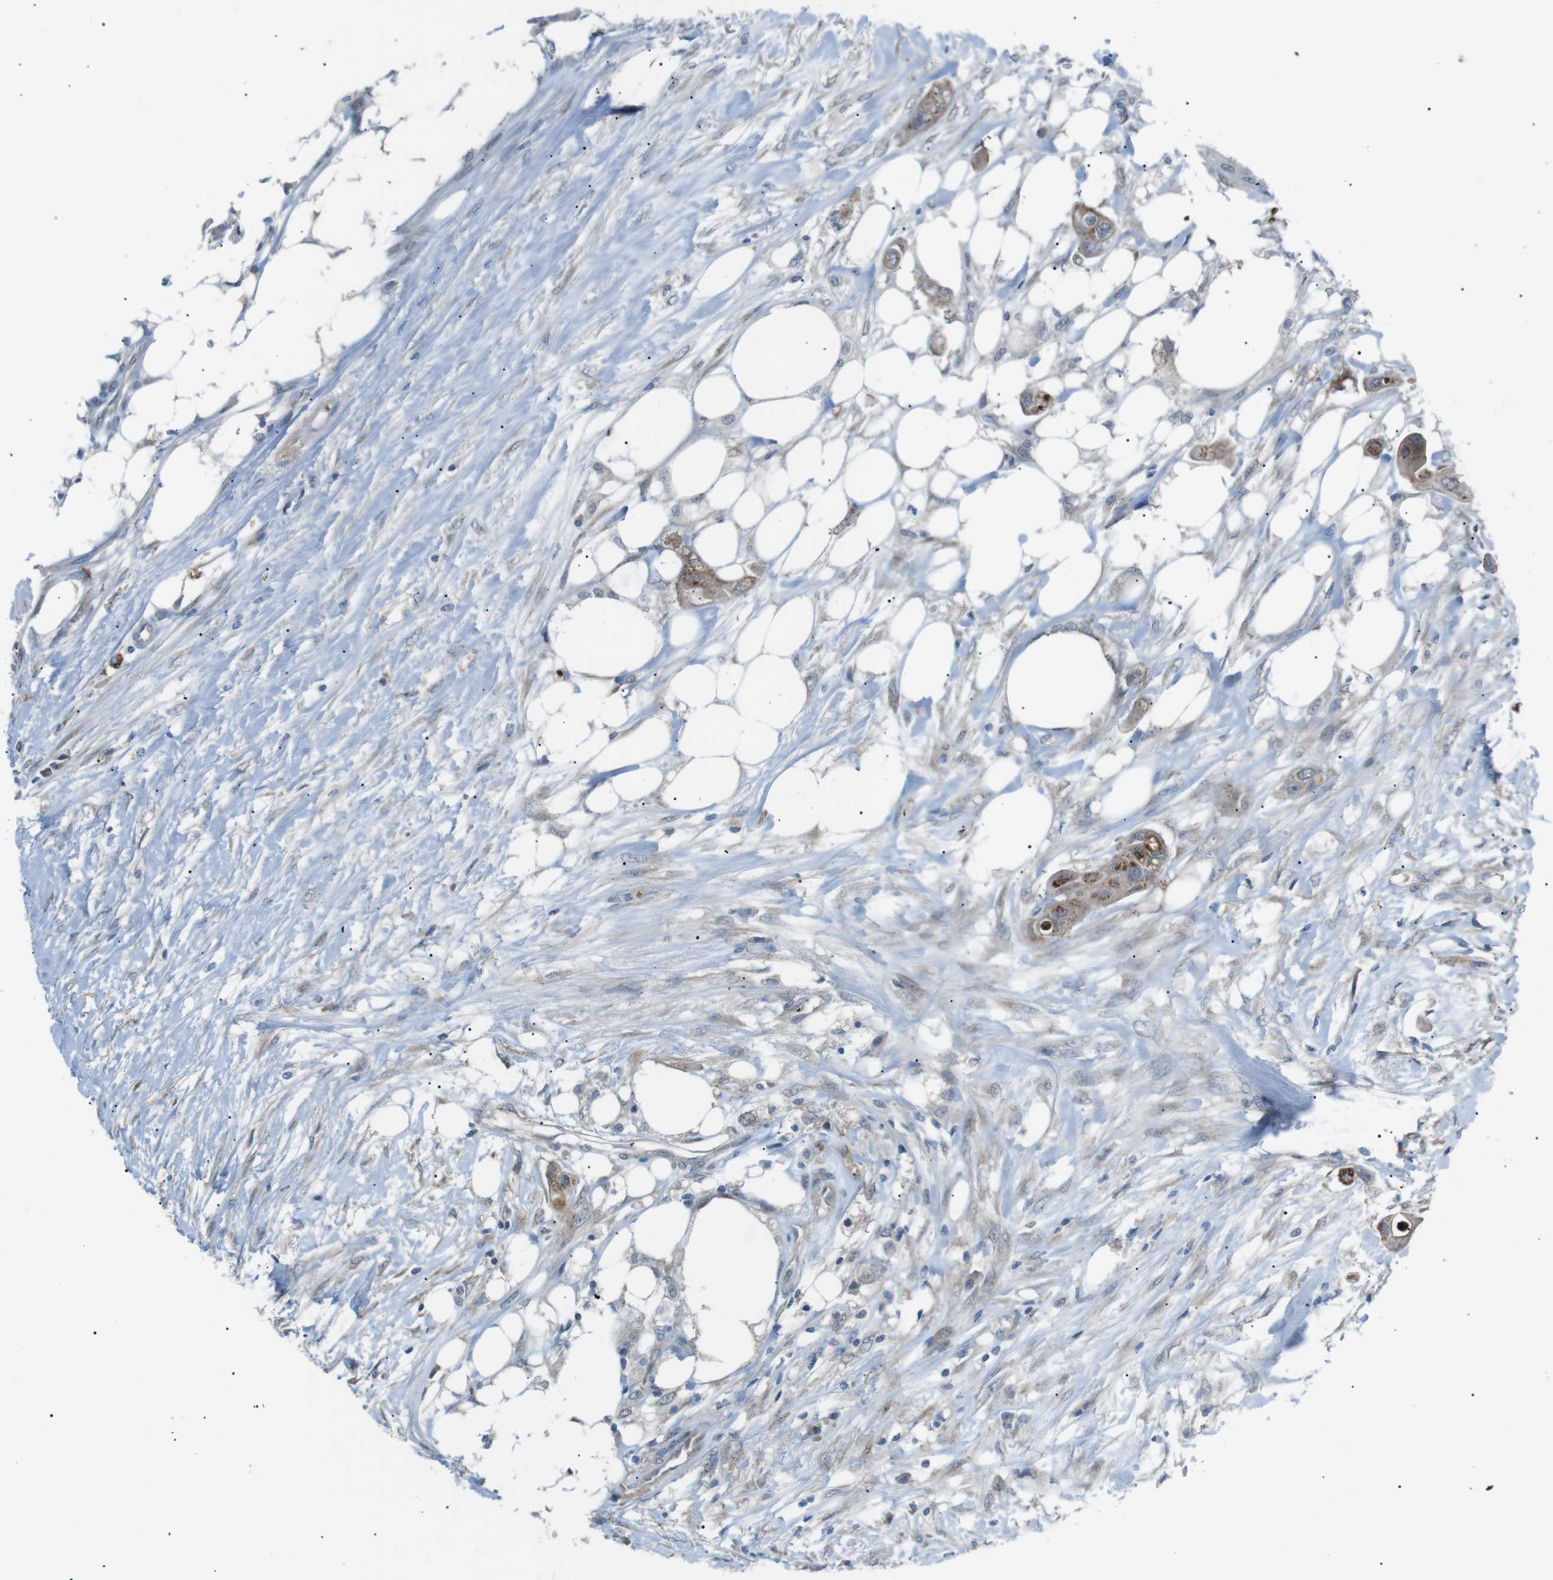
{"staining": {"intensity": "moderate", "quantity": "25%-75%", "location": "cytoplasmic/membranous"}, "tissue": "colorectal cancer", "cell_type": "Tumor cells", "image_type": "cancer", "snomed": [{"axis": "morphology", "description": "Adenocarcinoma, NOS"}, {"axis": "topography", "description": "Colon"}], "caption": "About 25%-75% of tumor cells in human colorectal adenocarcinoma reveal moderate cytoplasmic/membranous protein expression as visualized by brown immunohistochemical staining.", "gene": "B4GALNT2", "patient": {"sex": "female", "age": 57}}